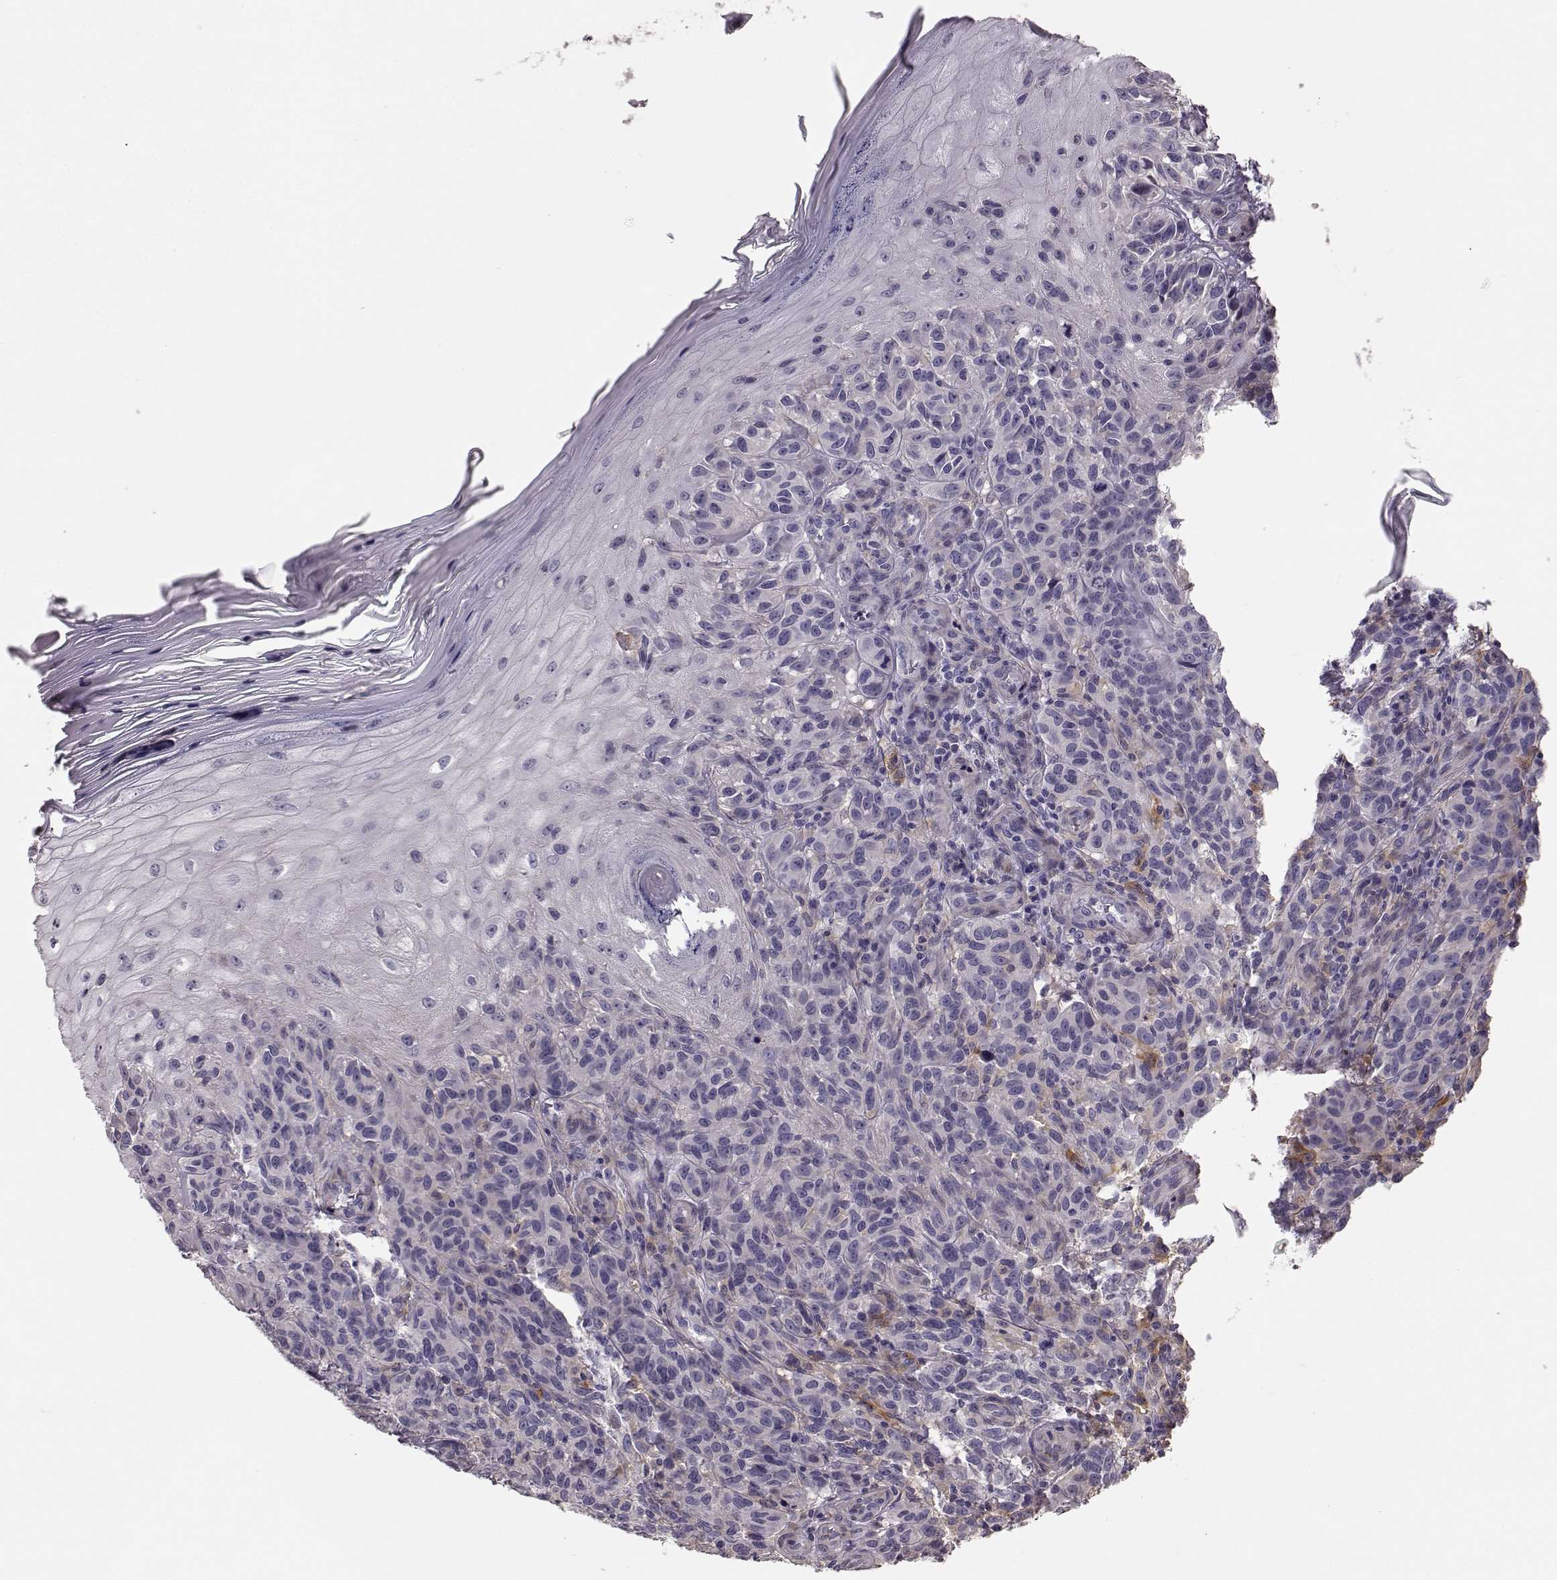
{"staining": {"intensity": "negative", "quantity": "none", "location": "none"}, "tissue": "melanoma", "cell_type": "Tumor cells", "image_type": "cancer", "snomed": [{"axis": "morphology", "description": "Malignant melanoma, NOS"}, {"axis": "topography", "description": "Skin"}], "caption": "DAB (3,3'-diaminobenzidine) immunohistochemical staining of human melanoma shows no significant staining in tumor cells.", "gene": "GPR50", "patient": {"sex": "female", "age": 53}}